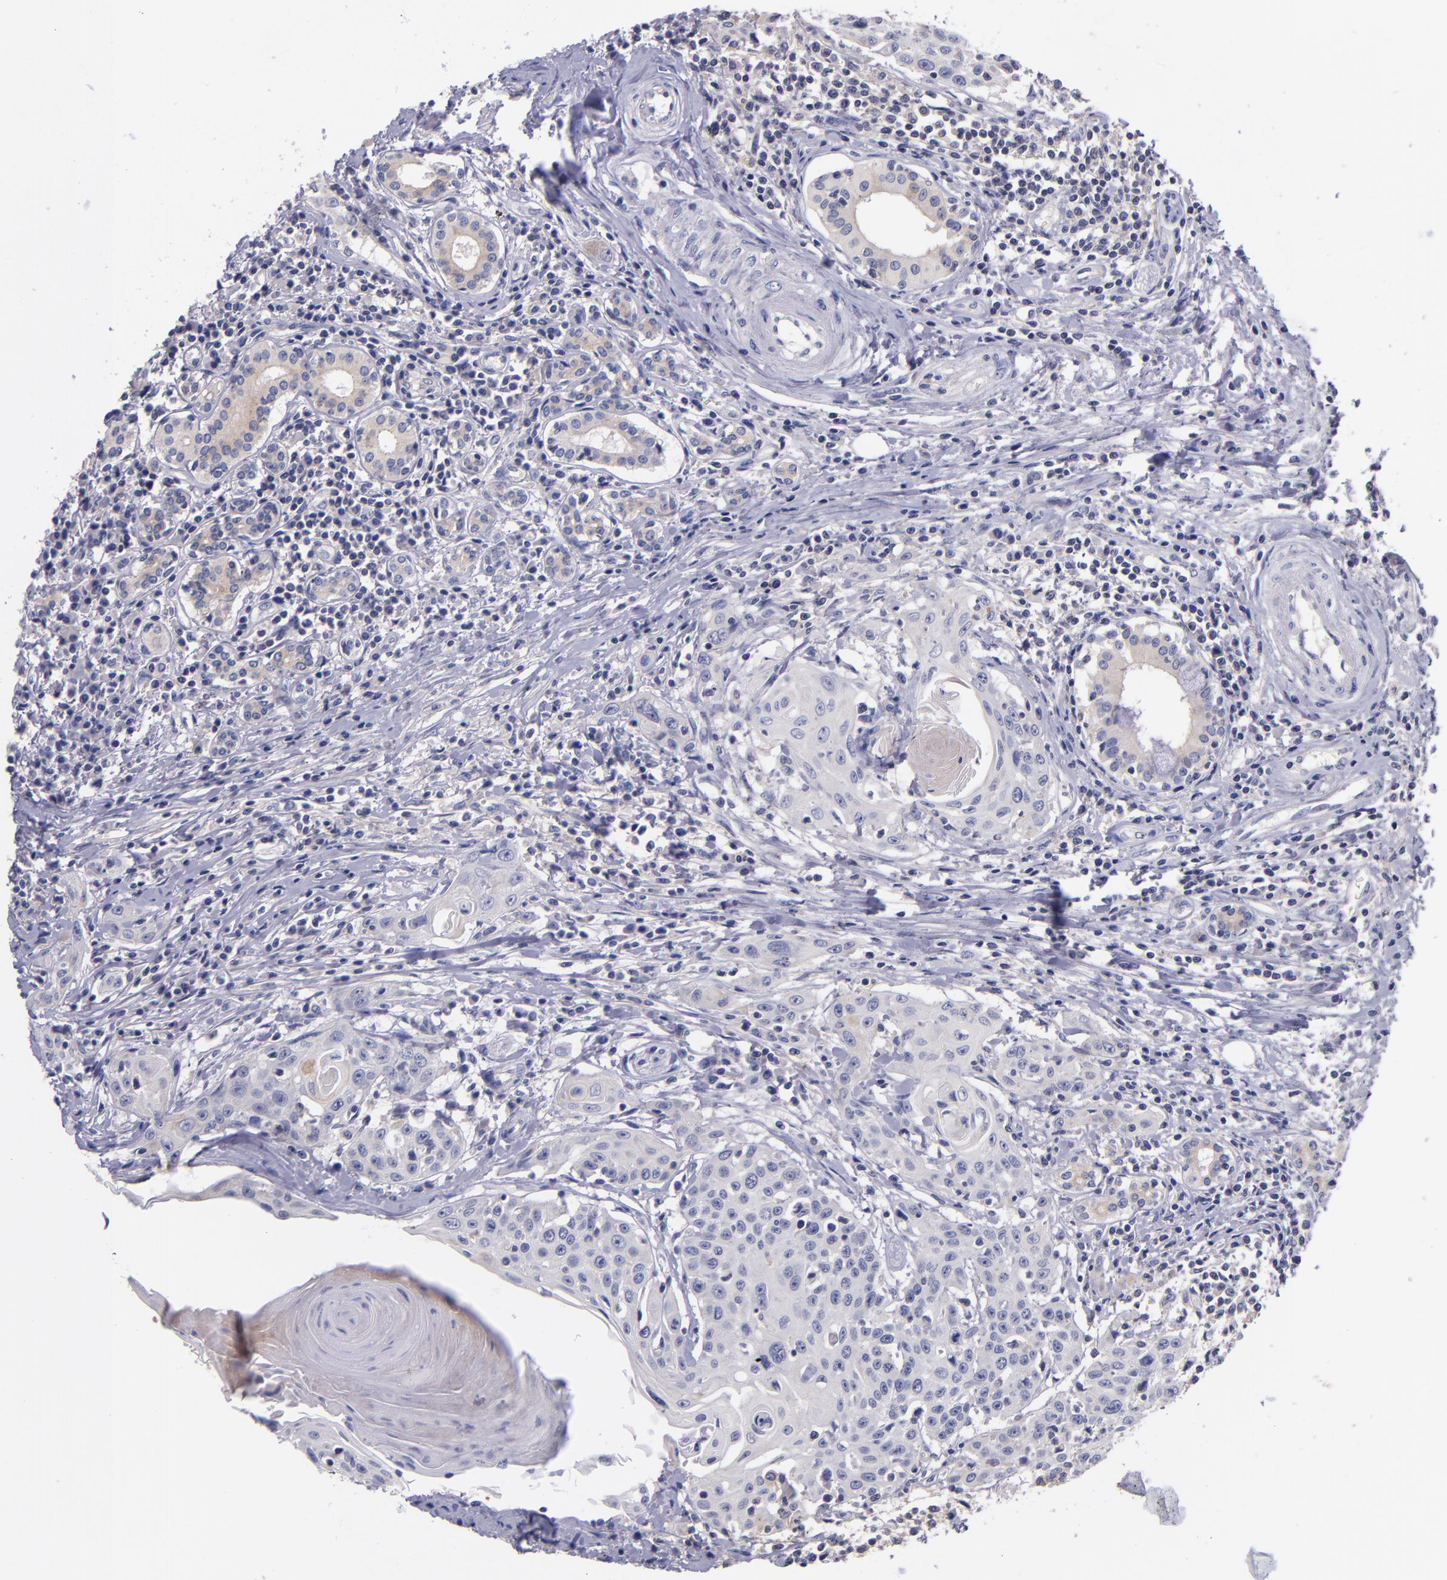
{"staining": {"intensity": "negative", "quantity": "none", "location": "none"}, "tissue": "head and neck cancer", "cell_type": "Tumor cells", "image_type": "cancer", "snomed": [{"axis": "morphology", "description": "Squamous cell carcinoma, NOS"}, {"axis": "morphology", "description": "Squamous cell carcinoma, metastatic, NOS"}, {"axis": "topography", "description": "Lymph node"}, {"axis": "topography", "description": "Salivary gland"}, {"axis": "topography", "description": "Head-Neck"}], "caption": "High magnification brightfield microscopy of head and neck cancer stained with DAB (3,3'-diaminobenzidine) (brown) and counterstained with hematoxylin (blue): tumor cells show no significant expression.", "gene": "RBP4", "patient": {"sex": "female", "age": 74}}